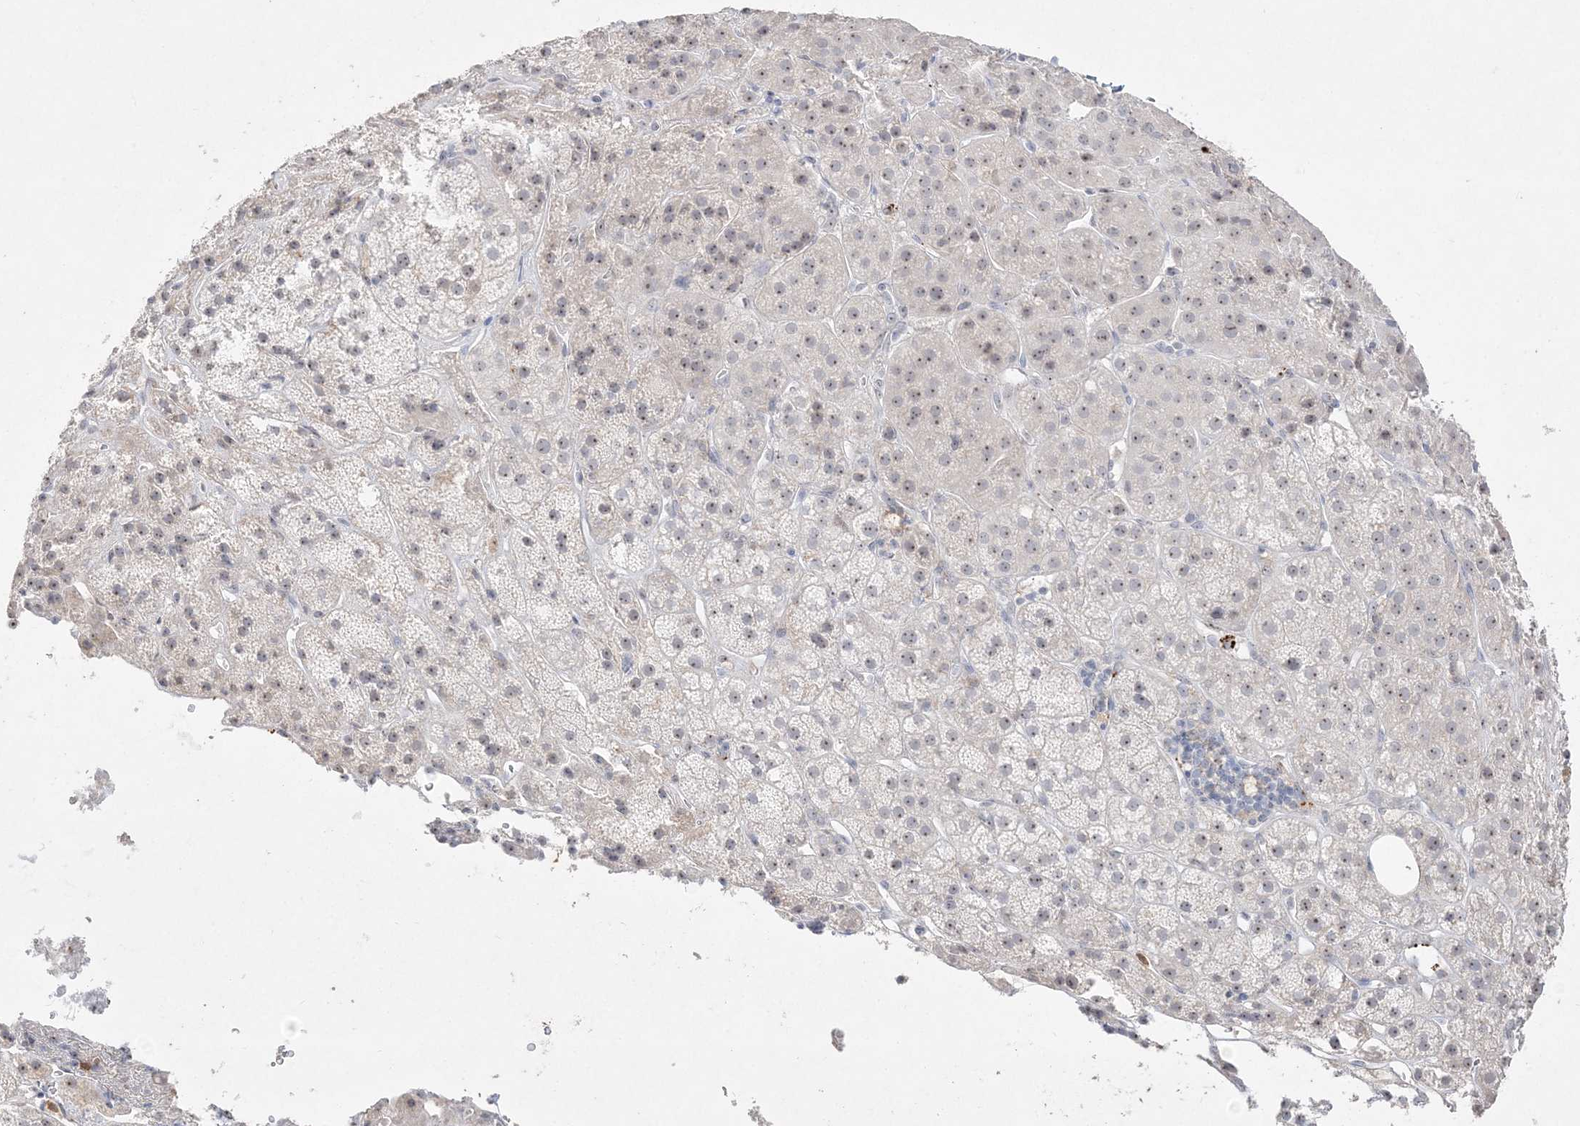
{"staining": {"intensity": "weak", "quantity": "25%-75%", "location": "nuclear"}, "tissue": "adrenal gland", "cell_type": "Glandular cells", "image_type": "normal", "snomed": [{"axis": "morphology", "description": "Normal tissue, NOS"}, {"axis": "topography", "description": "Adrenal gland"}], "caption": "Brown immunohistochemical staining in benign human adrenal gland demonstrates weak nuclear staining in approximately 25%-75% of glandular cells. (IHC, brightfield microscopy, high magnification).", "gene": "NOP16", "patient": {"sex": "female", "age": 57}}